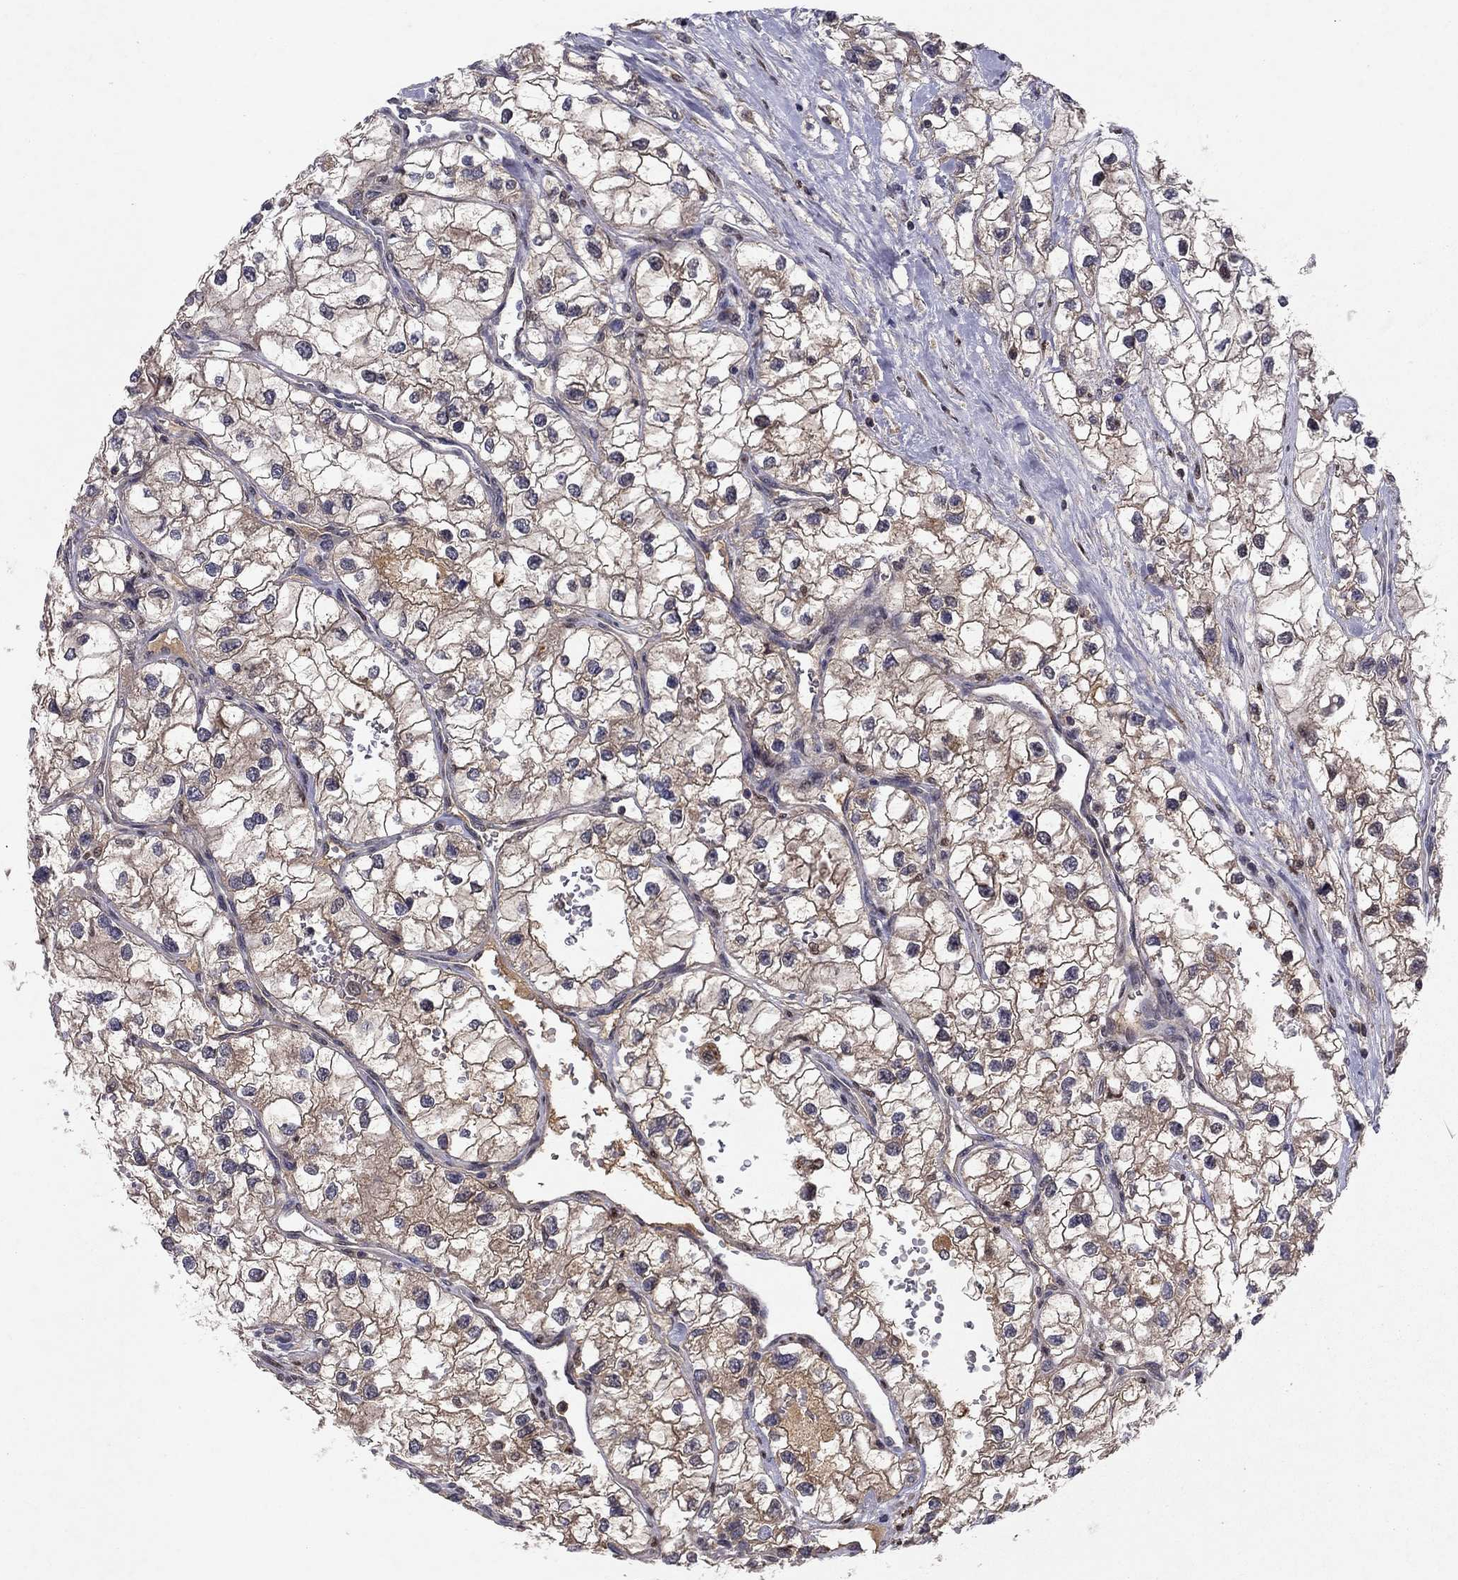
{"staining": {"intensity": "moderate", "quantity": "25%-75%", "location": "cytoplasmic/membranous"}, "tissue": "renal cancer", "cell_type": "Tumor cells", "image_type": "cancer", "snomed": [{"axis": "morphology", "description": "Adenocarcinoma, NOS"}, {"axis": "topography", "description": "Kidney"}], "caption": "Immunohistochemistry (IHC) staining of renal cancer (adenocarcinoma), which exhibits medium levels of moderate cytoplasmic/membranous expression in approximately 25%-75% of tumor cells indicating moderate cytoplasmic/membranous protein positivity. The staining was performed using DAB (3,3'-diaminobenzidine) (brown) for protein detection and nuclei were counterstained in hematoxylin (blue).", "gene": "CRTC1", "patient": {"sex": "male", "age": 59}}